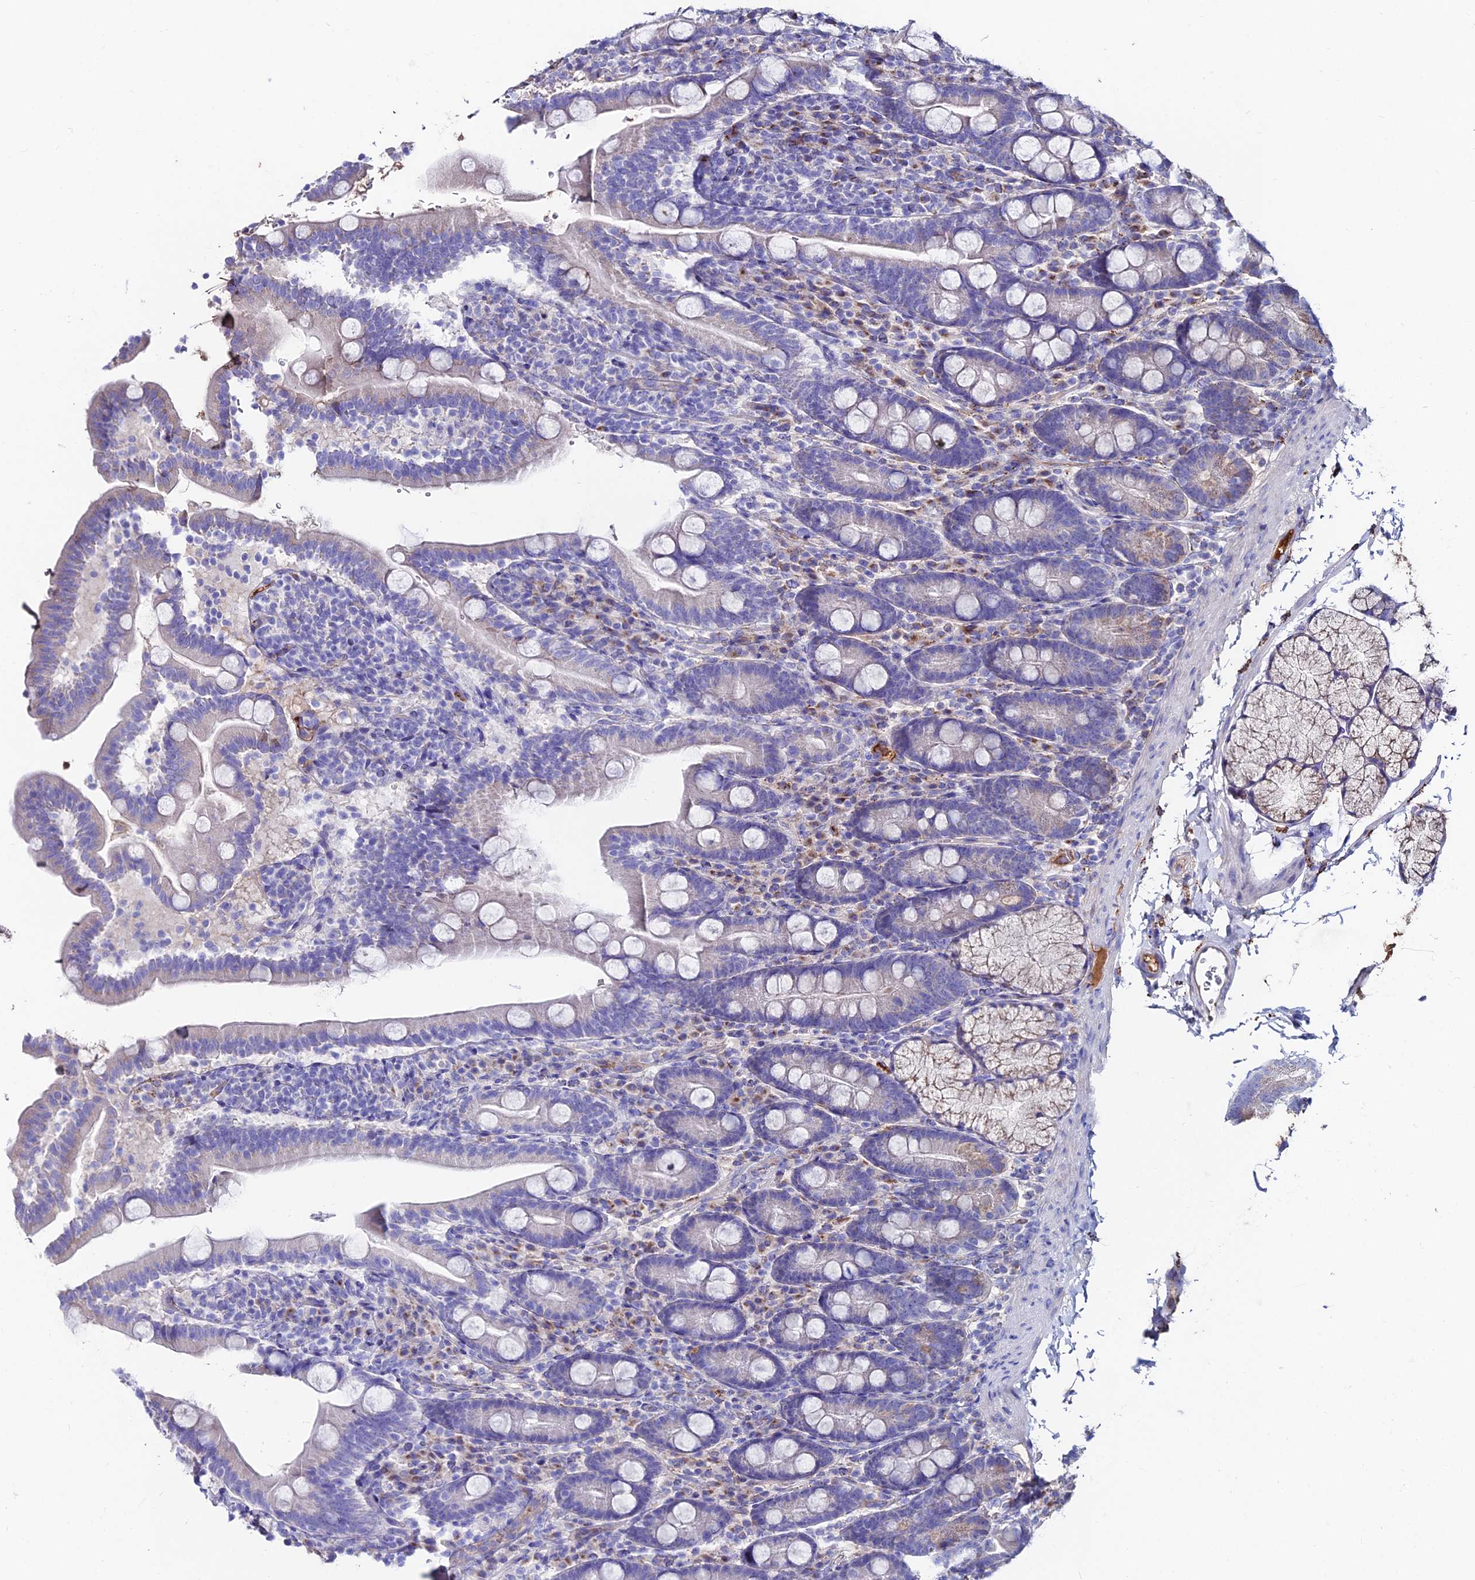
{"staining": {"intensity": "negative", "quantity": "none", "location": "none"}, "tissue": "duodenum", "cell_type": "Glandular cells", "image_type": "normal", "snomed": [{"axis": "morphology", "description": "Normal tissue, NOS"}, {"axis": "topography", "description": "Duodenum"}], "caption": "Immunohistochemistry (IHC) histopathology image of benign duodenum: duodenum stained with DAB shows no significant protein staining in glandular cells.", "gene": "SLC25A16", "patient": {"sex": "male", "age": 35}}